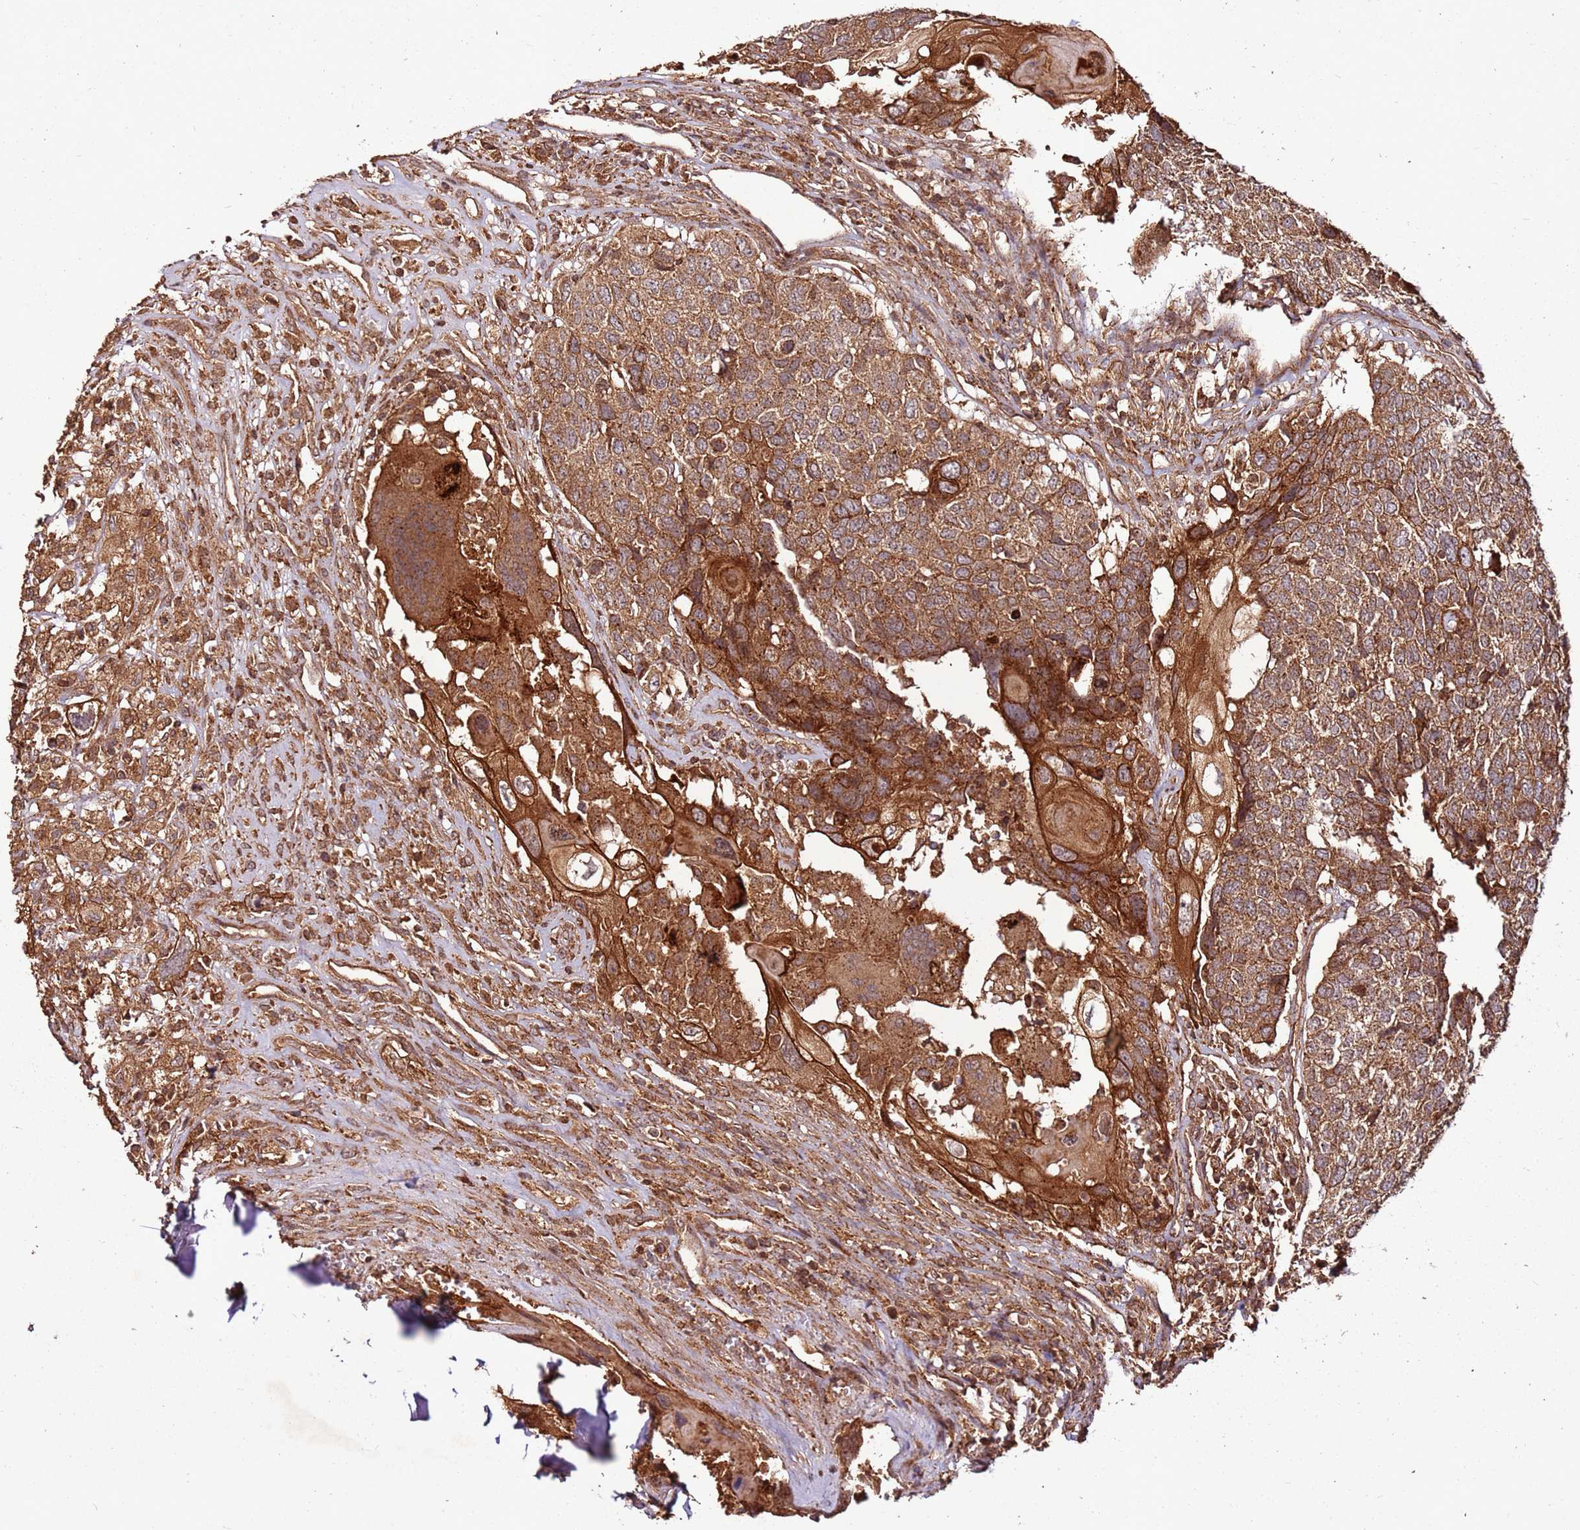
{"staining": {"intensity": "strong", "quantity": ">75%", "location": "cytoplasmic/membranous"}, "tissue": "head and neck cancer", "cell_type": "Tumor cells", "image_type": "cancer", "snomed": [{"axis": "morphology", "description": "Squamous cell carcinoma, NOS"}, {"axis": "topography", "description": "Head-Neck"}], "caption": "Brown immunohistochemical staining in head and neck squamous cell carcinoma displays strong cytoplasmic/membranous expression in about >75% of tumor cells.", "gene": "FAM186A", "patient": {"sex": "male", "age": 66}}